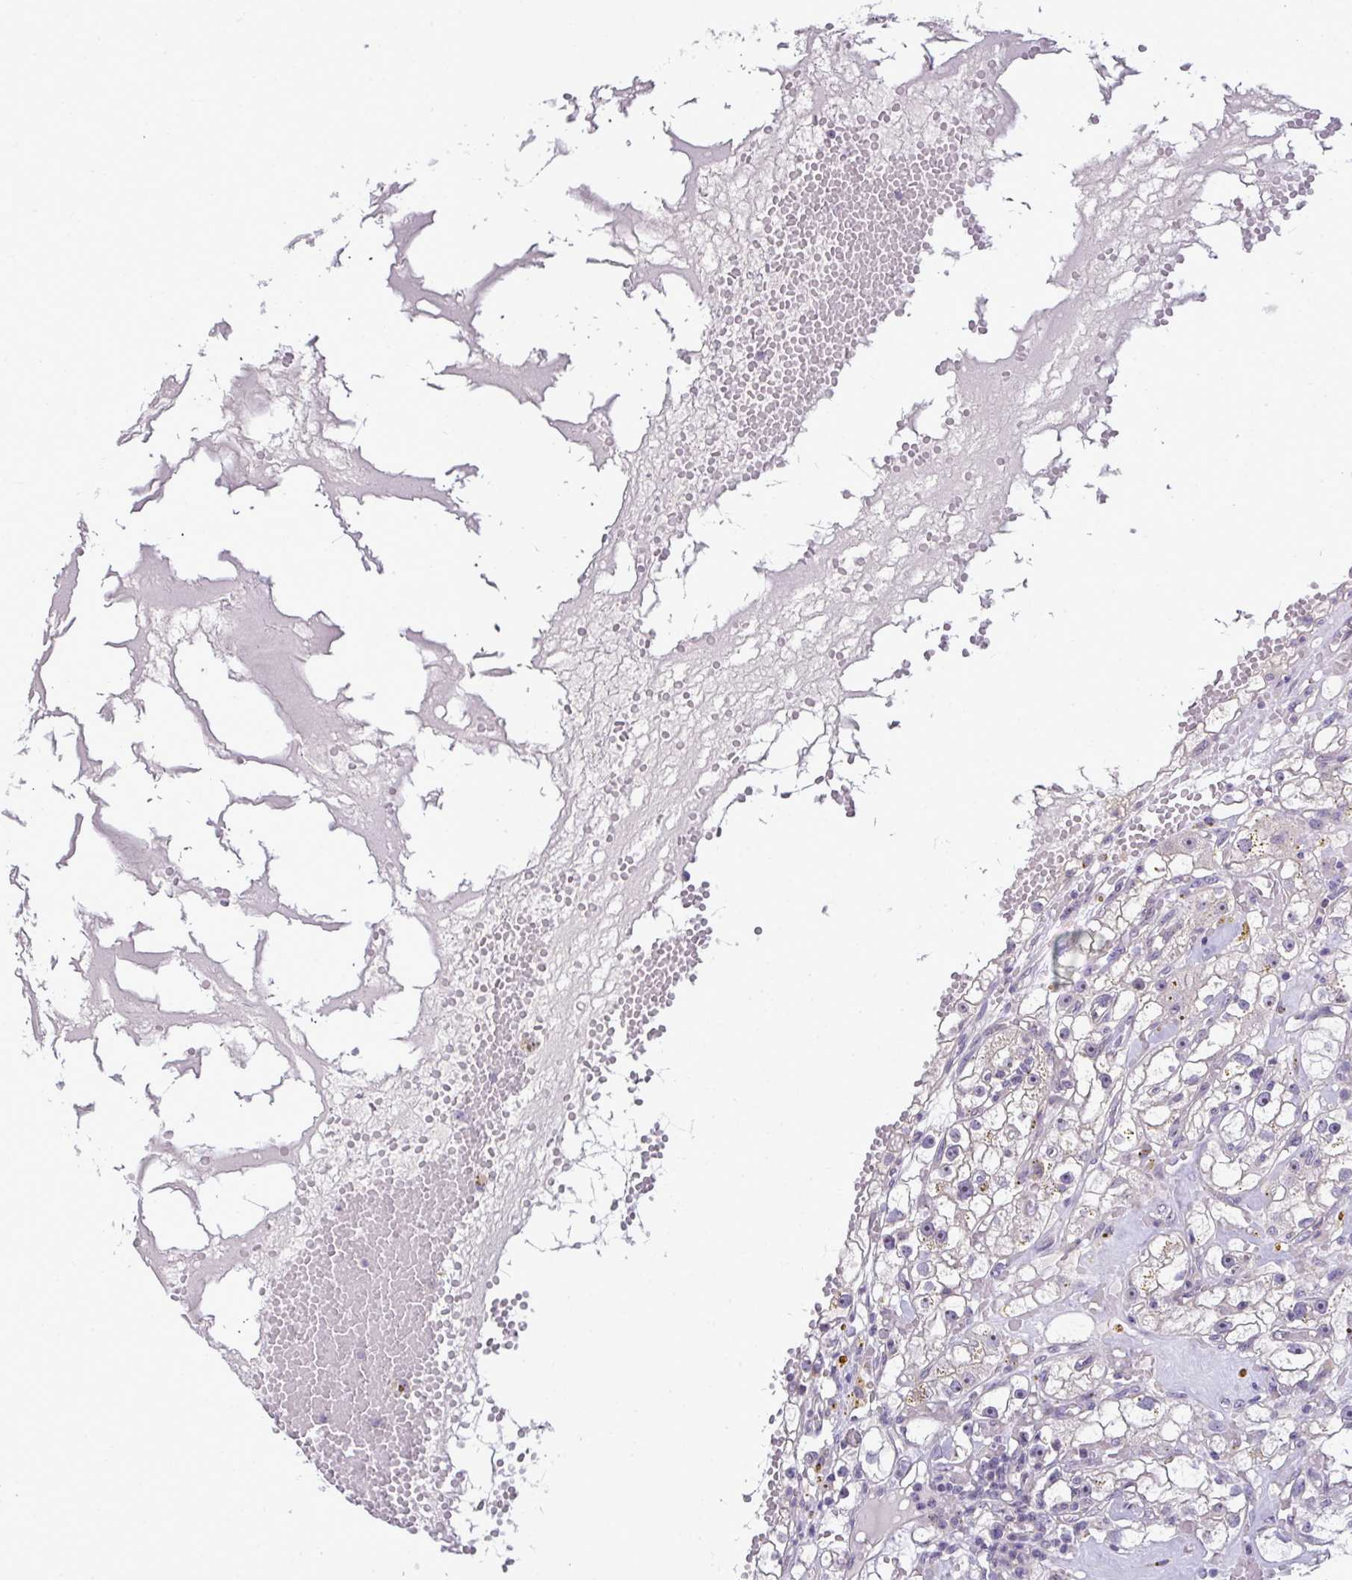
{"staining": {"intensity": "negative", "quantity": "none", "location": "none"}, "tissue": "renal cancer", "cell_type": "Tumor cells", "image_type": "cancer", "snomed": [{"axis": "morphology", "description": "Adenocarcinoma, NOS"}, {"axis": "topography", "description": "Kidney"}], "caption": "The micrograph demonstrates no significant expression in tumor cells of adenocarcinoma (renal).", "gene": "NT5C1A", "patient": {"sex": "male", "age": 56}}